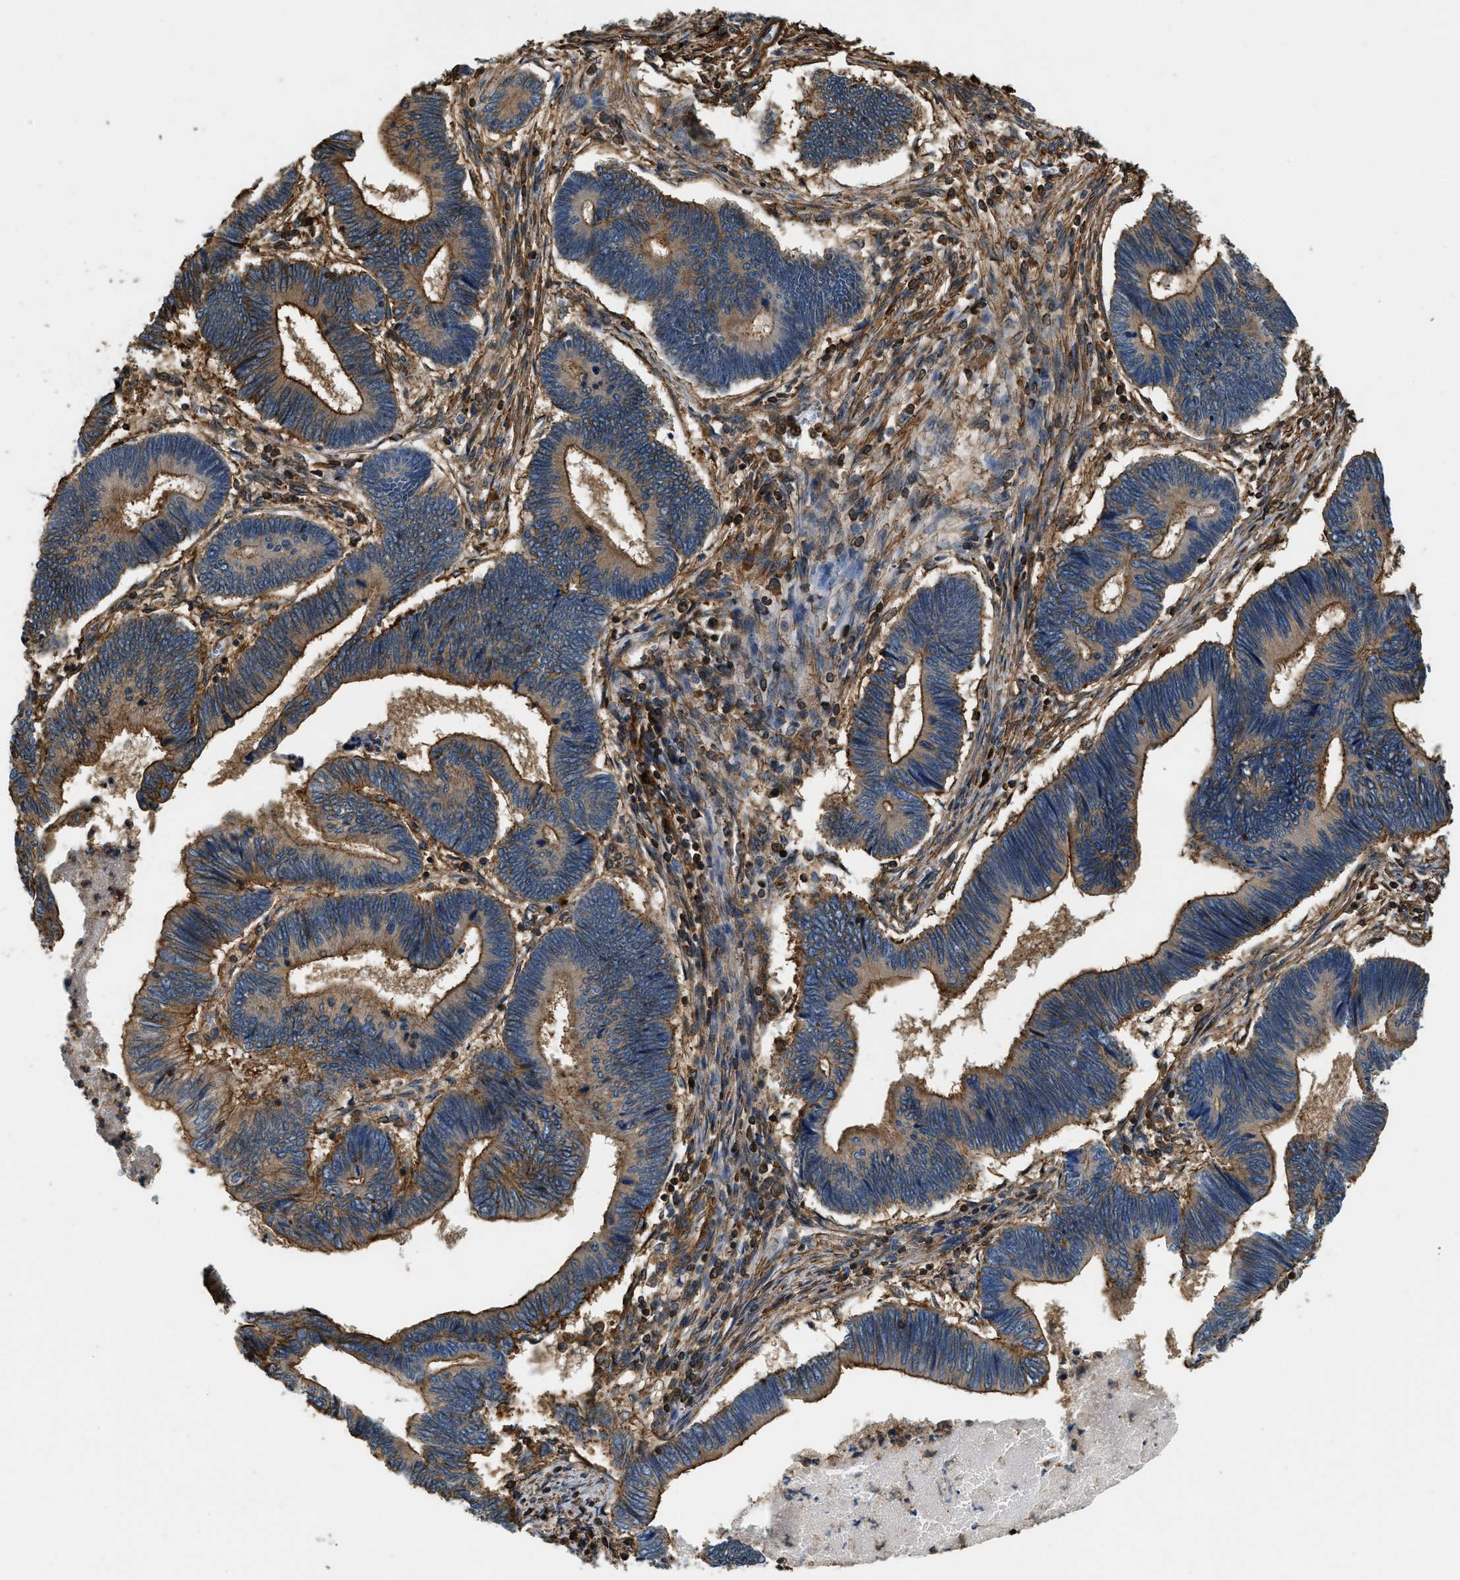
{"staining": {"intensity": "strong", "quantity": ">75%", "location": "cytoplasmic/membranous"}, "tissue": "pancreatic cancer", "cell_type": "Tumor cells", "image_type": "cancer", "snomed": [{"axis": "morphology", "description": "Adenocarcinoma, NOS"}, {"axis": "topography", "description": "Pancreas"}], "caption": "Immunohistochemical staining of adenocarcinoma (pancreatic) demonstrates strong cytoplasmic/membranous protein positivity in approximately >75% of tumor cells. The protein is stained brown, and the nuclei are stained in blue (DAB IHC with brightfield microscopy, high magnification).", "gene": "YARS1", "patient": {"sex": "female", "age": 70}}